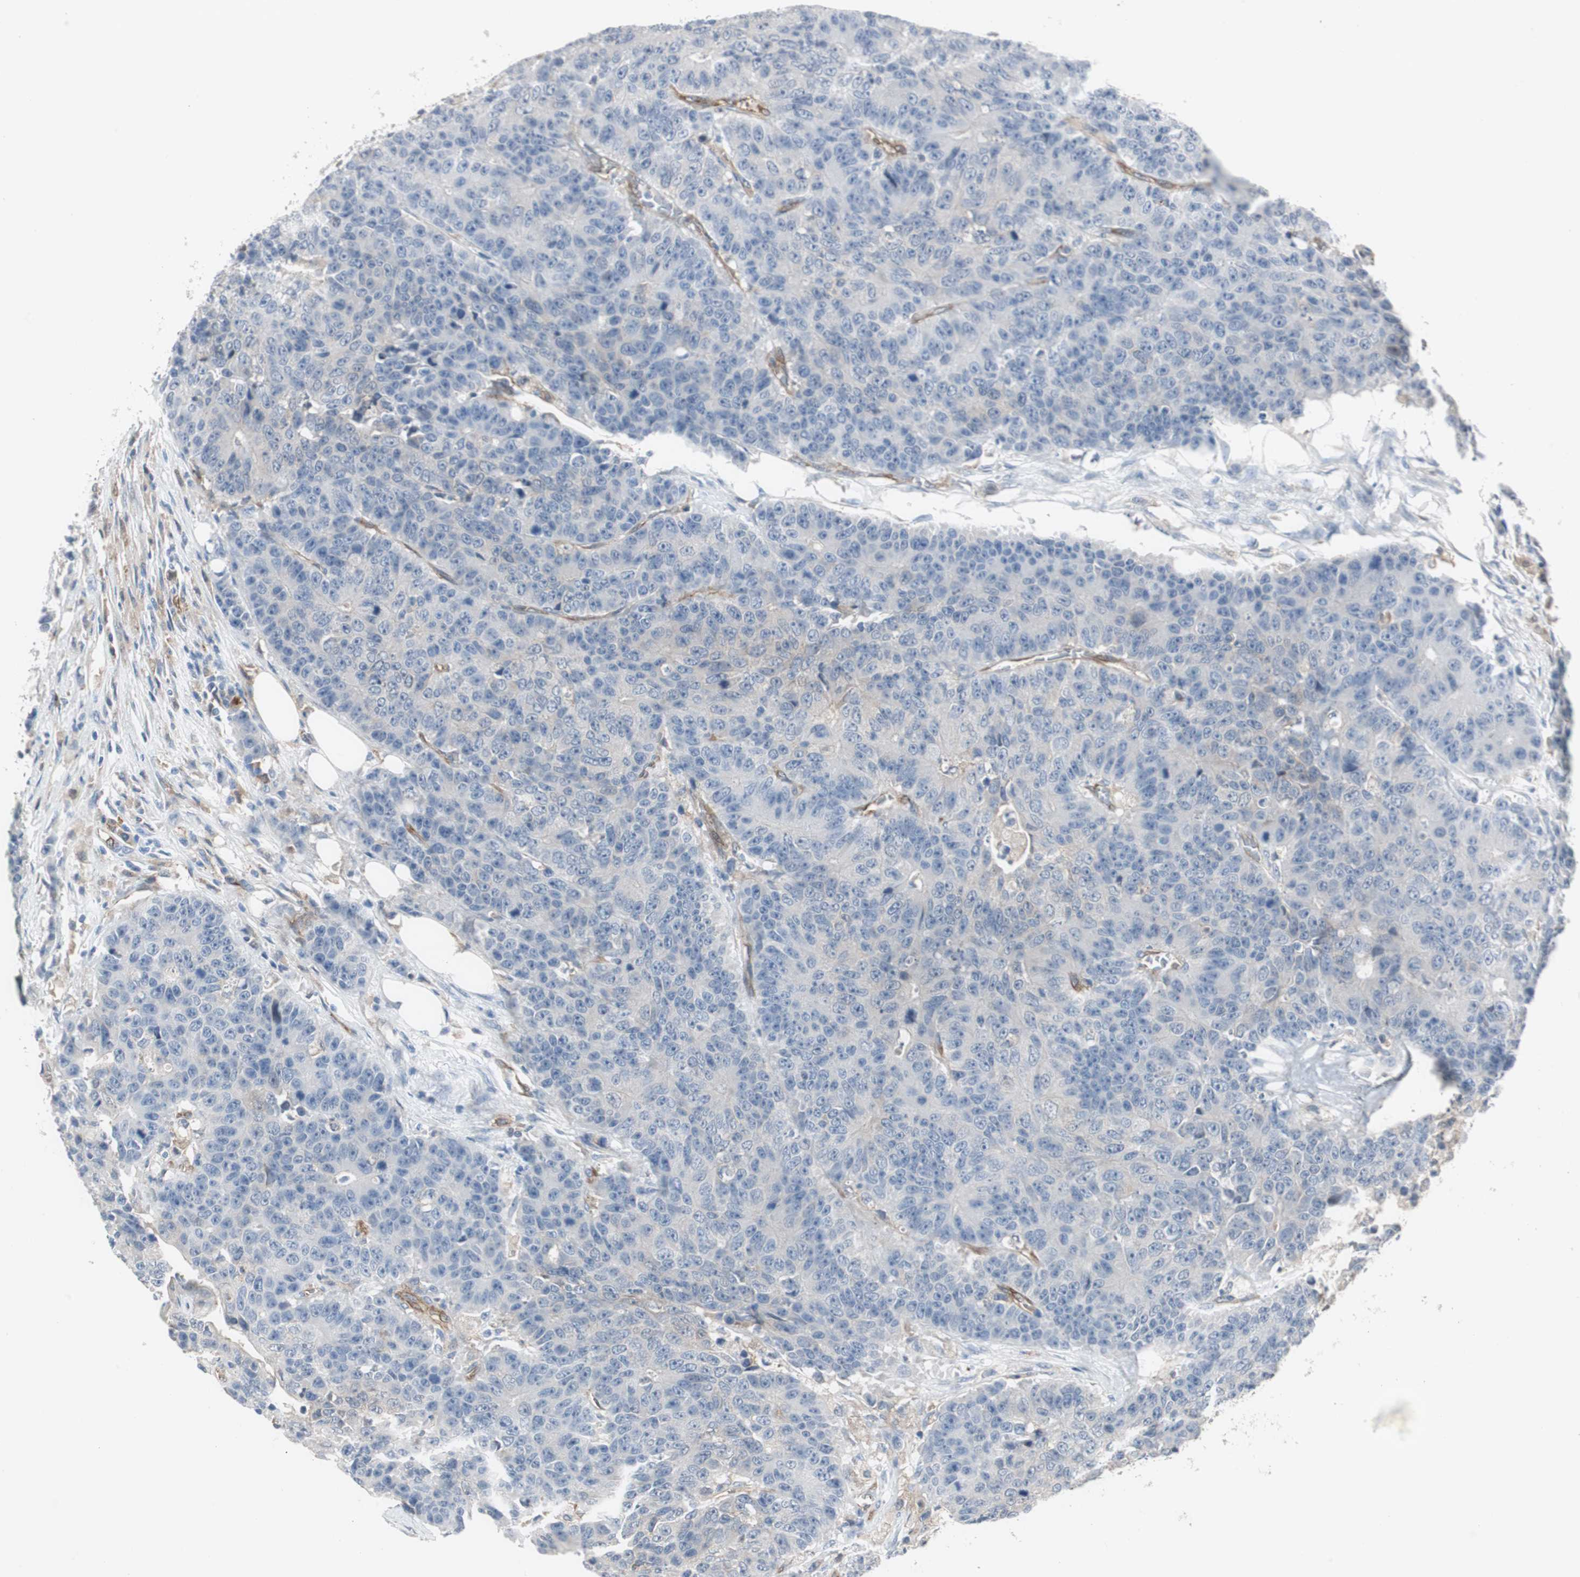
{"staining": {"intensity": "negative", "quantity": "none", "location": "none"}, "tissue": "colorectal cancer", "cell_type": "Tumor cells", "image_type": "cancer", "snomed": [{"axis": "morphology", "description": "Adenocarcinoma, NOS"}, {"axis": "topography", "description": "Colon"}], "caption": "There is no significant staining in tumor cells of colorectal adenocarcinoma. (DAB immunohistochemistry, high magnification).", "gene": "SWAP70", "patient": {"sex": "female", "age": 86}}